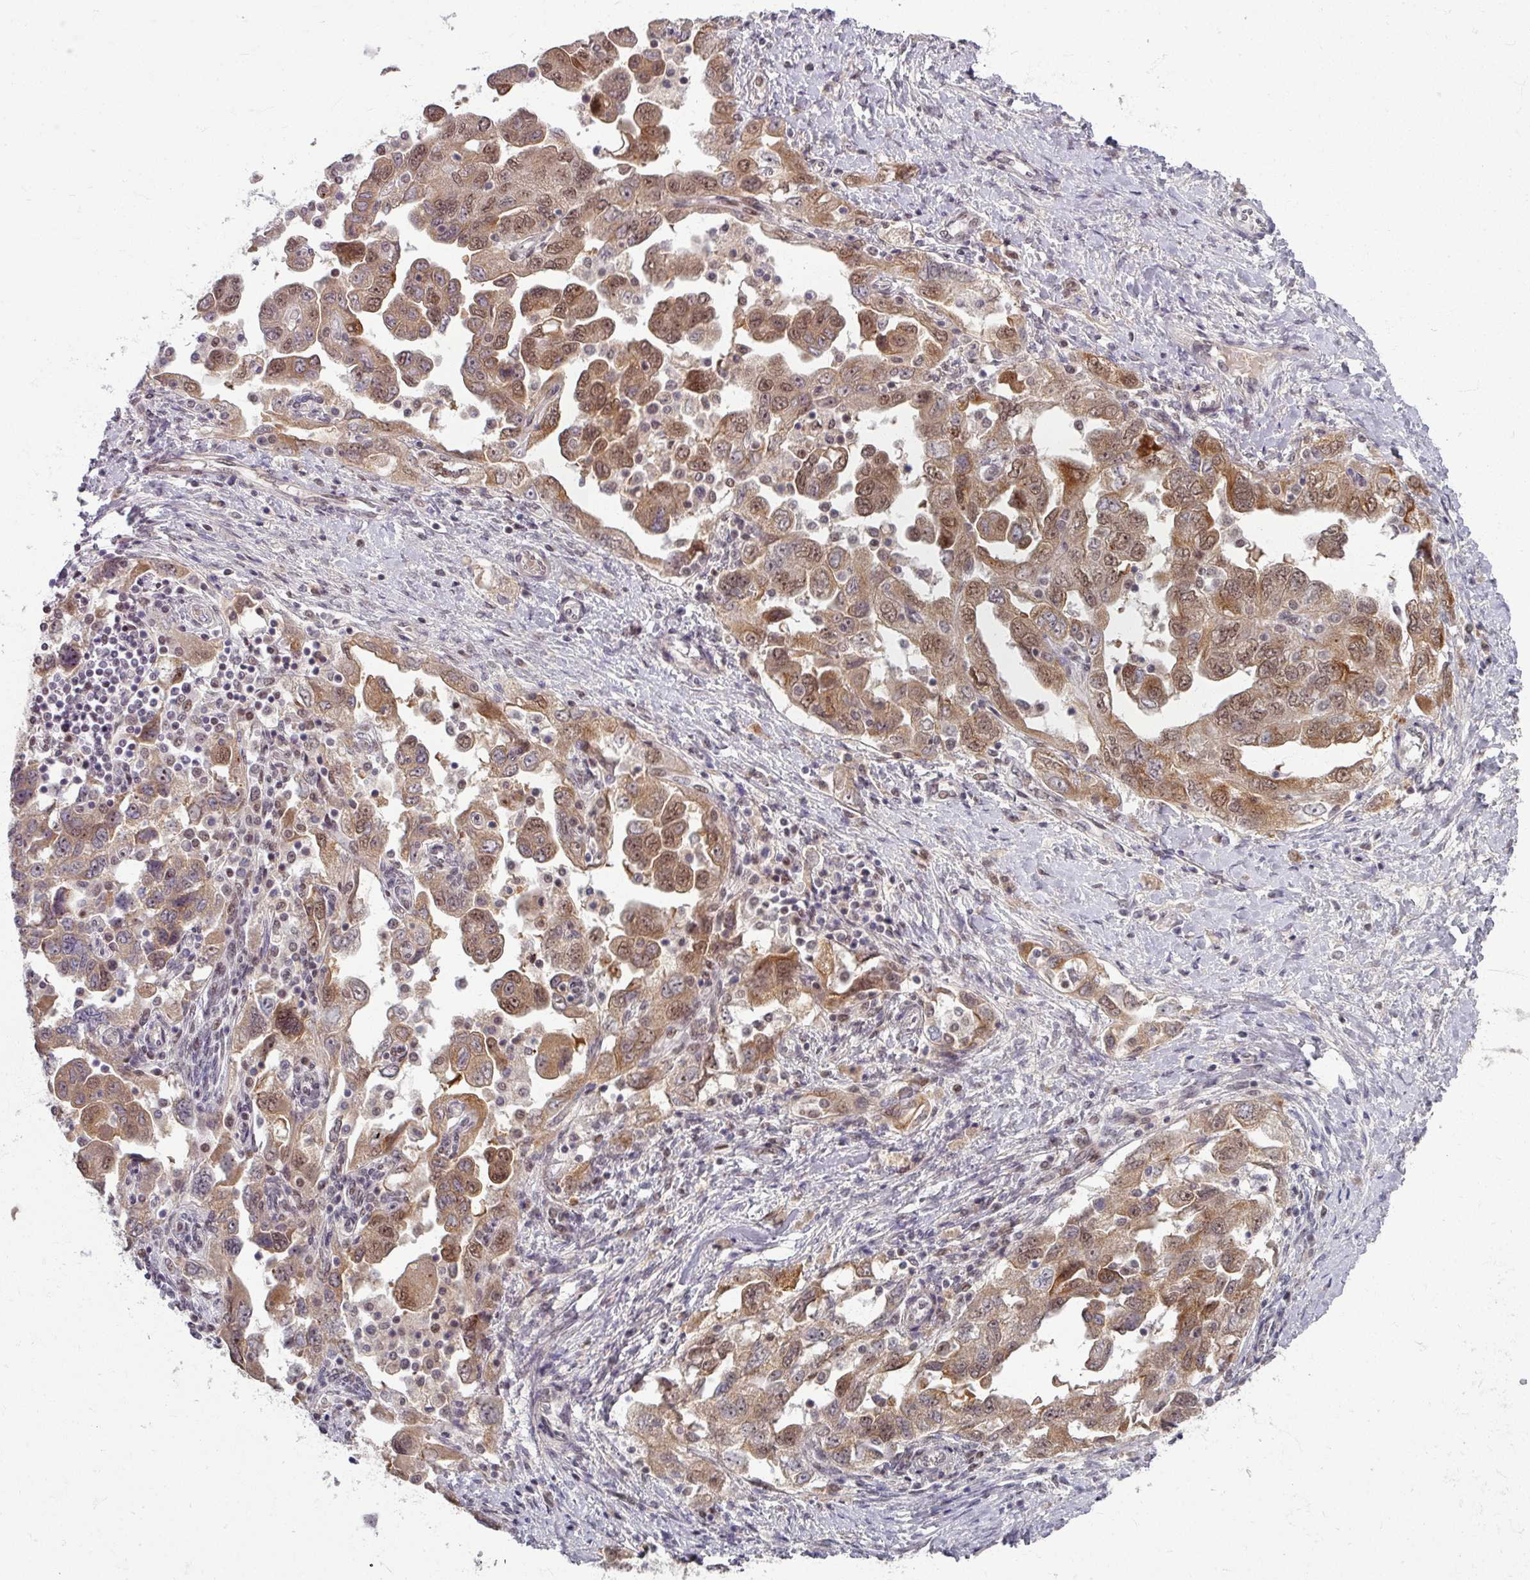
{"staining": {"intensity": "moderate", "quantity": "25%-75%", "location": "cytoplasmic/membranous,nuclear"}, "tissue": "ovarian cancer", "cell_type": "Tumor cells", "image_type": "cancer", "snomed": [{"axis": "morphology", "description": "Carcinoma, NOS"}, {"axis": "morphology", "description": "Cystadenocarcinoma, serous, NOS"}, {"axis": "topography", "description": "Ovary"}], "caption": "Human ovarian carcinoma stained with a brown dye exhibits moderate cytoplasmic/membranous and nuclear positive staining in approximately 25%-75% of tumor cells.", "gene": "KLC3", "patient": {"sex": "female", "age": 69}}